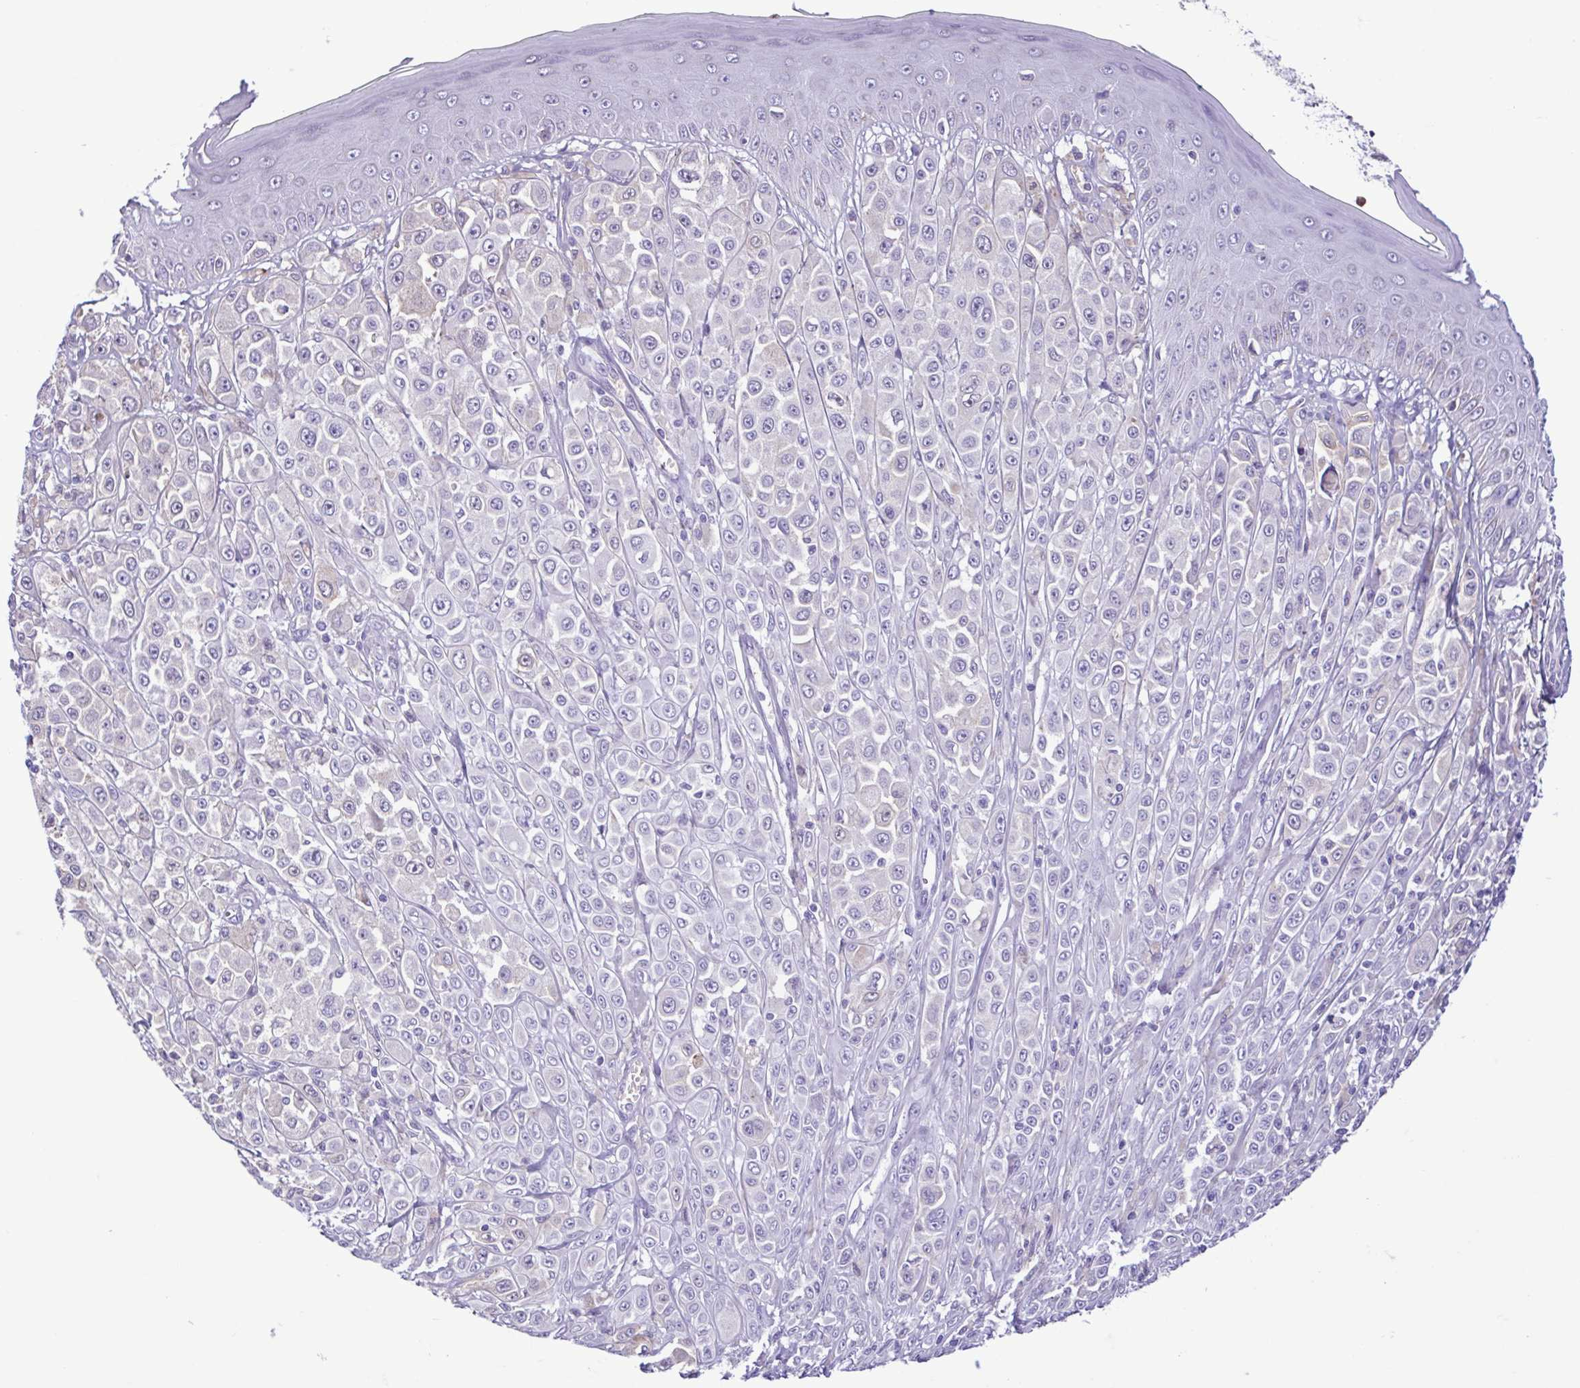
{"staining": {"intensity": "negative", "quantity": "none", "location": "none"}, "tissue": "melanoma", "cell_type": "Tumor cells", "image_type": "cancer", "snomed": [{"axis": "morphology", "description": "Malignant melanoma, NOS"}, {"axis": "topography", "description": "Skin"}], "caption": "The IHC photomicrograph has no significant staining in tumor cells of melanoma tissue. (Brightfield microscopy of DAB immunohistochemistry at high magnification).", "gene": "CBY2", "patient": {"sex": "male", "age": 67}}